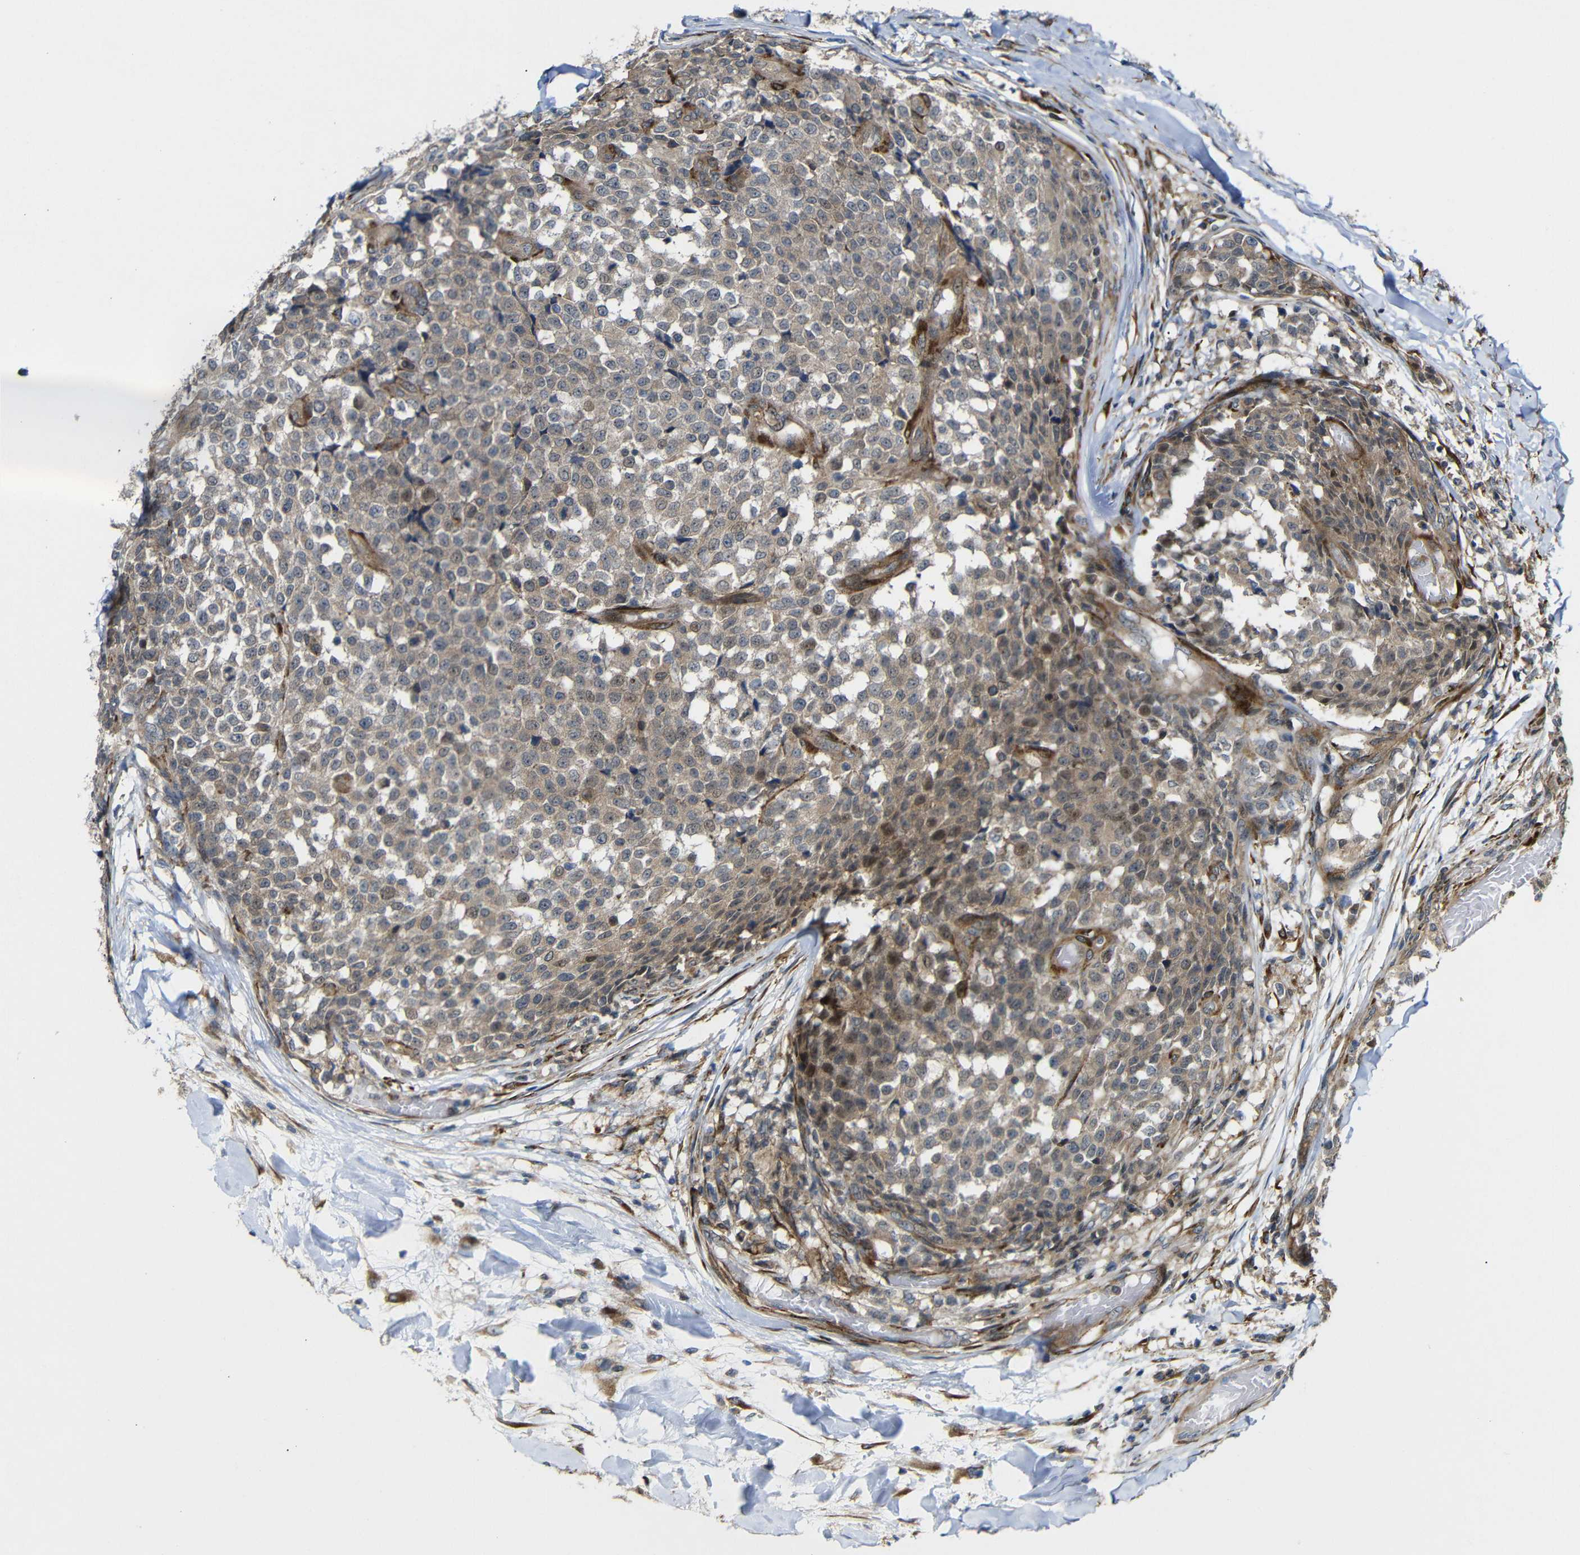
{"staining": {"intensity": "moderate", "quantity": ">75%", "location": "cytoplasmic/membranous"}, "tissue": "testis cancer", "cell_type": "Tumor cells", "image_type": "cancer", "snomed": [{"axis": "morphology", "description": "Seminoma, NOS"}, {"axis": "topography", "description": "Testis"}], "caption": "DAB immunohistochemical staining of testis cancer (seminoma) displays moderate cytoplasmic/membranous protein positivity in about >75% of tumor cells.", "gene": "P3H2", "patient": {"sex": "male", "age": 59}}